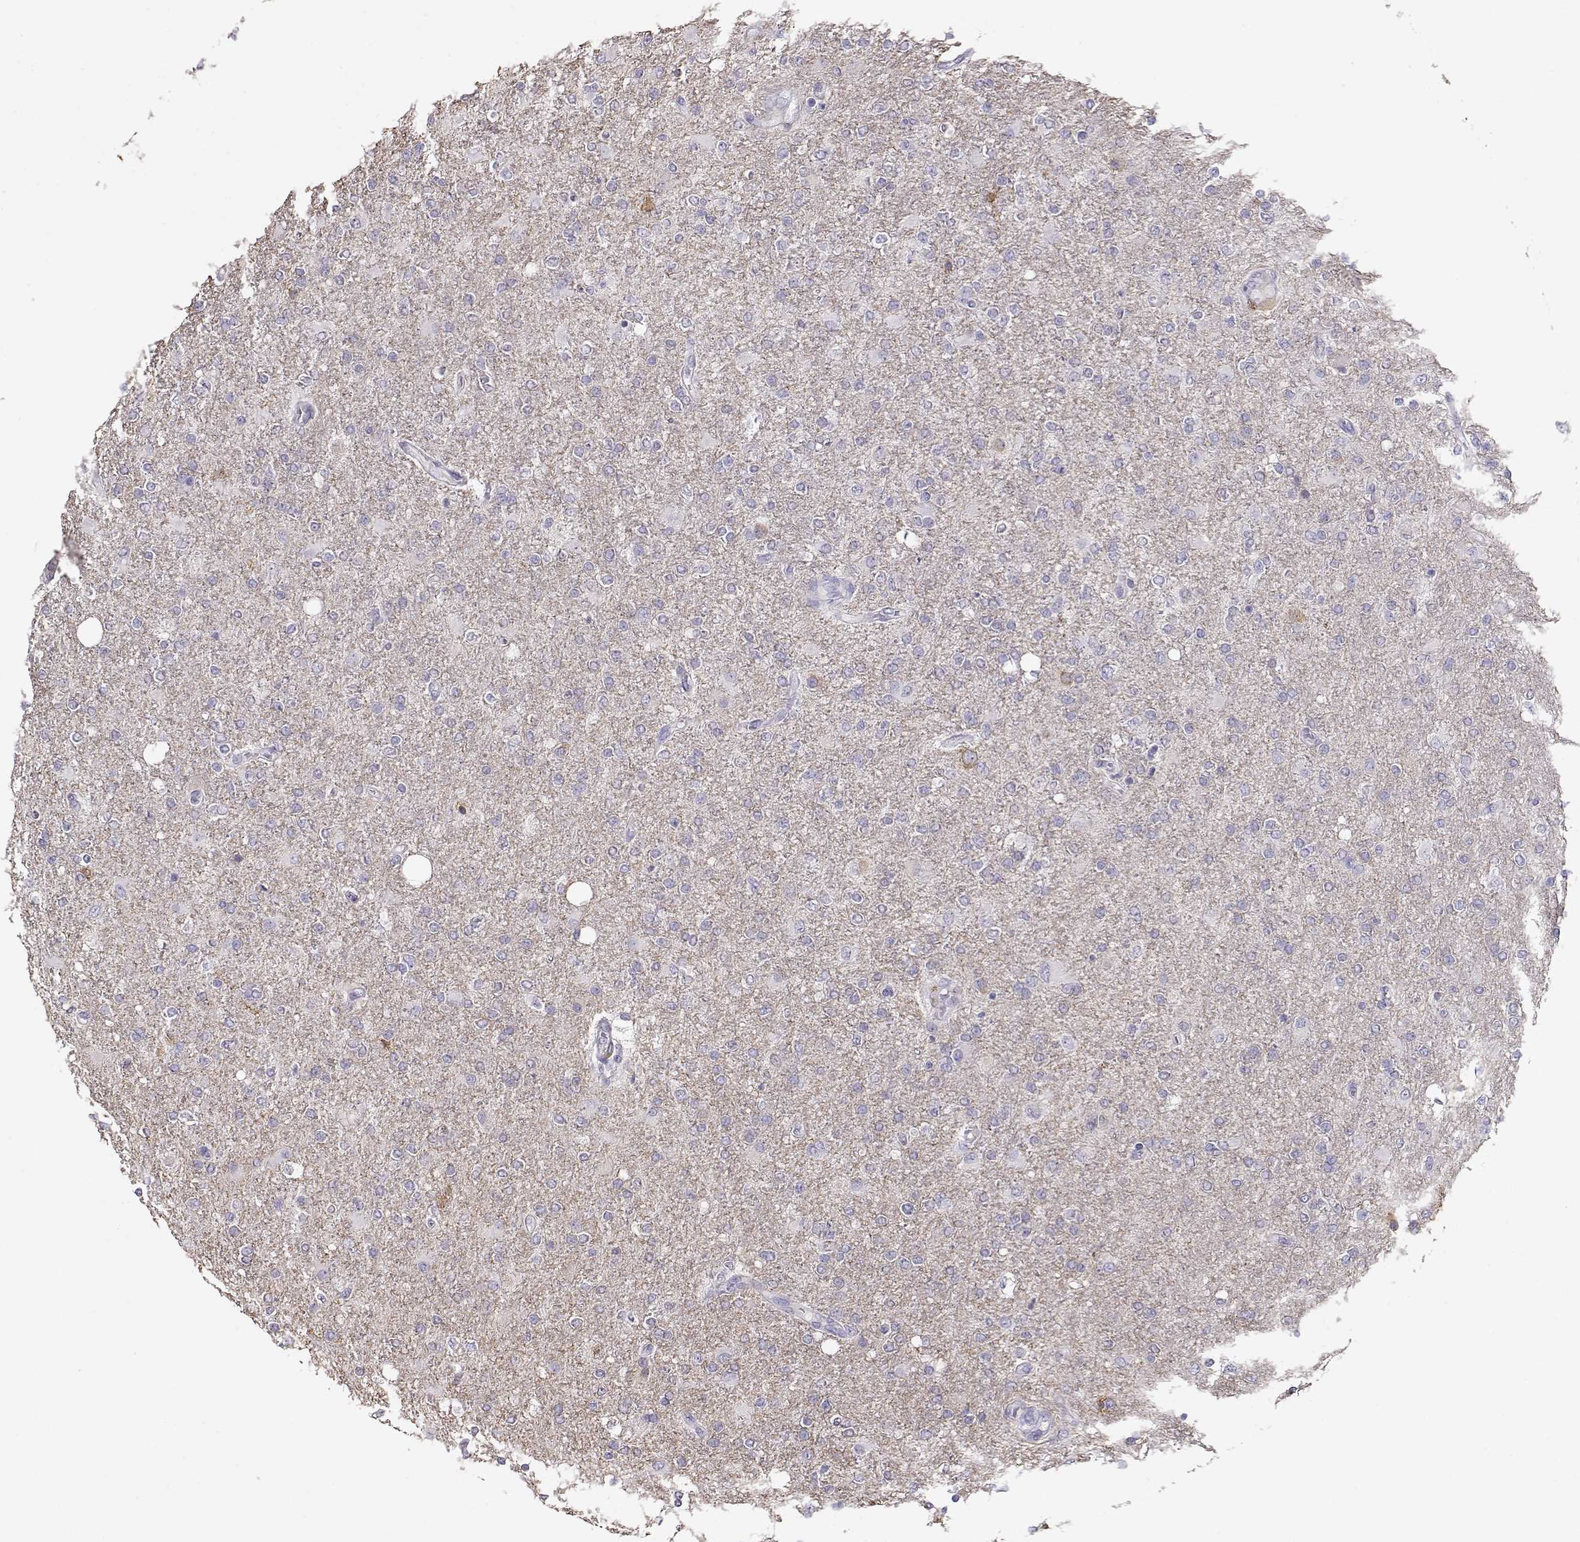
{"staining": {"intensity": "negative", "quantity": "none", "location": "none"}, "tissue": "glioma", "cell_type": "Tumor cells", "image_type": "cancer", "snomed": [{"axis": "morphology", "description": "Glioma, malignant, High grade"}, {"axis": "topography", "description": "Cerebral cortex"}], "caption": "Tumor cells are negative for protein expression in human glioma.", "gene": "RBM44", "patient": {"sex": "male", "age": 70}}